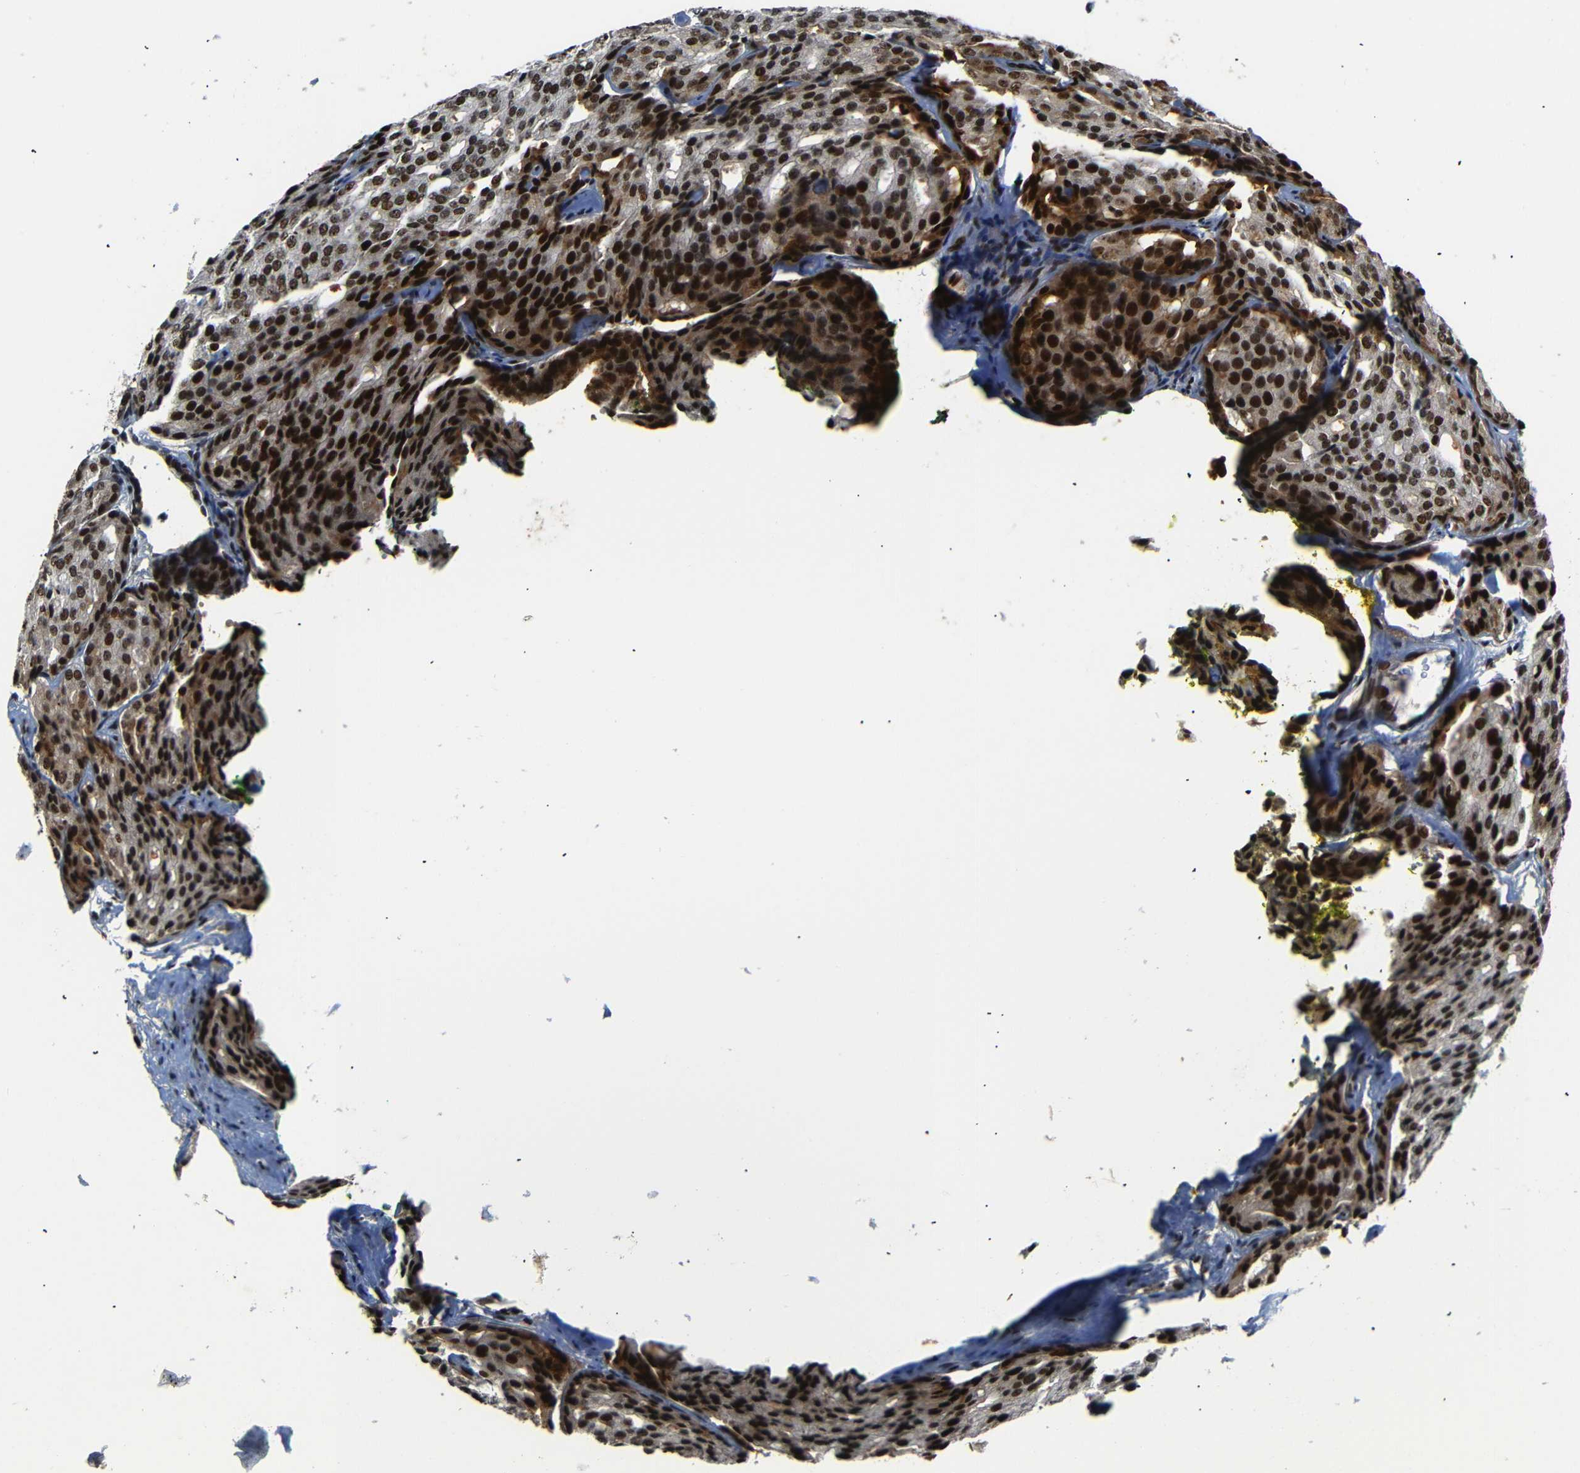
{"staining": {"intensity": "strong", "quantity": ">75%", "location": "nuclear"}, "tissue": "prostate cancer", "cell_type": "Tumor cells", "image_type": "cancer", "snomed": [{"axis": "morphology", "description": "Adenocarcinoma, High grade"}, {"axis": "topography", "description": "Prostate"}], "caption": "Immunohistochemistry (IHC) histopathology image of human prostate cancer stained for a protein (brown), which shows high levels of strong nuclear positivity in approximately >75% of tumor cells.", "gene": "SETDB2", "patient": {"sex": "male", "age": 64}}